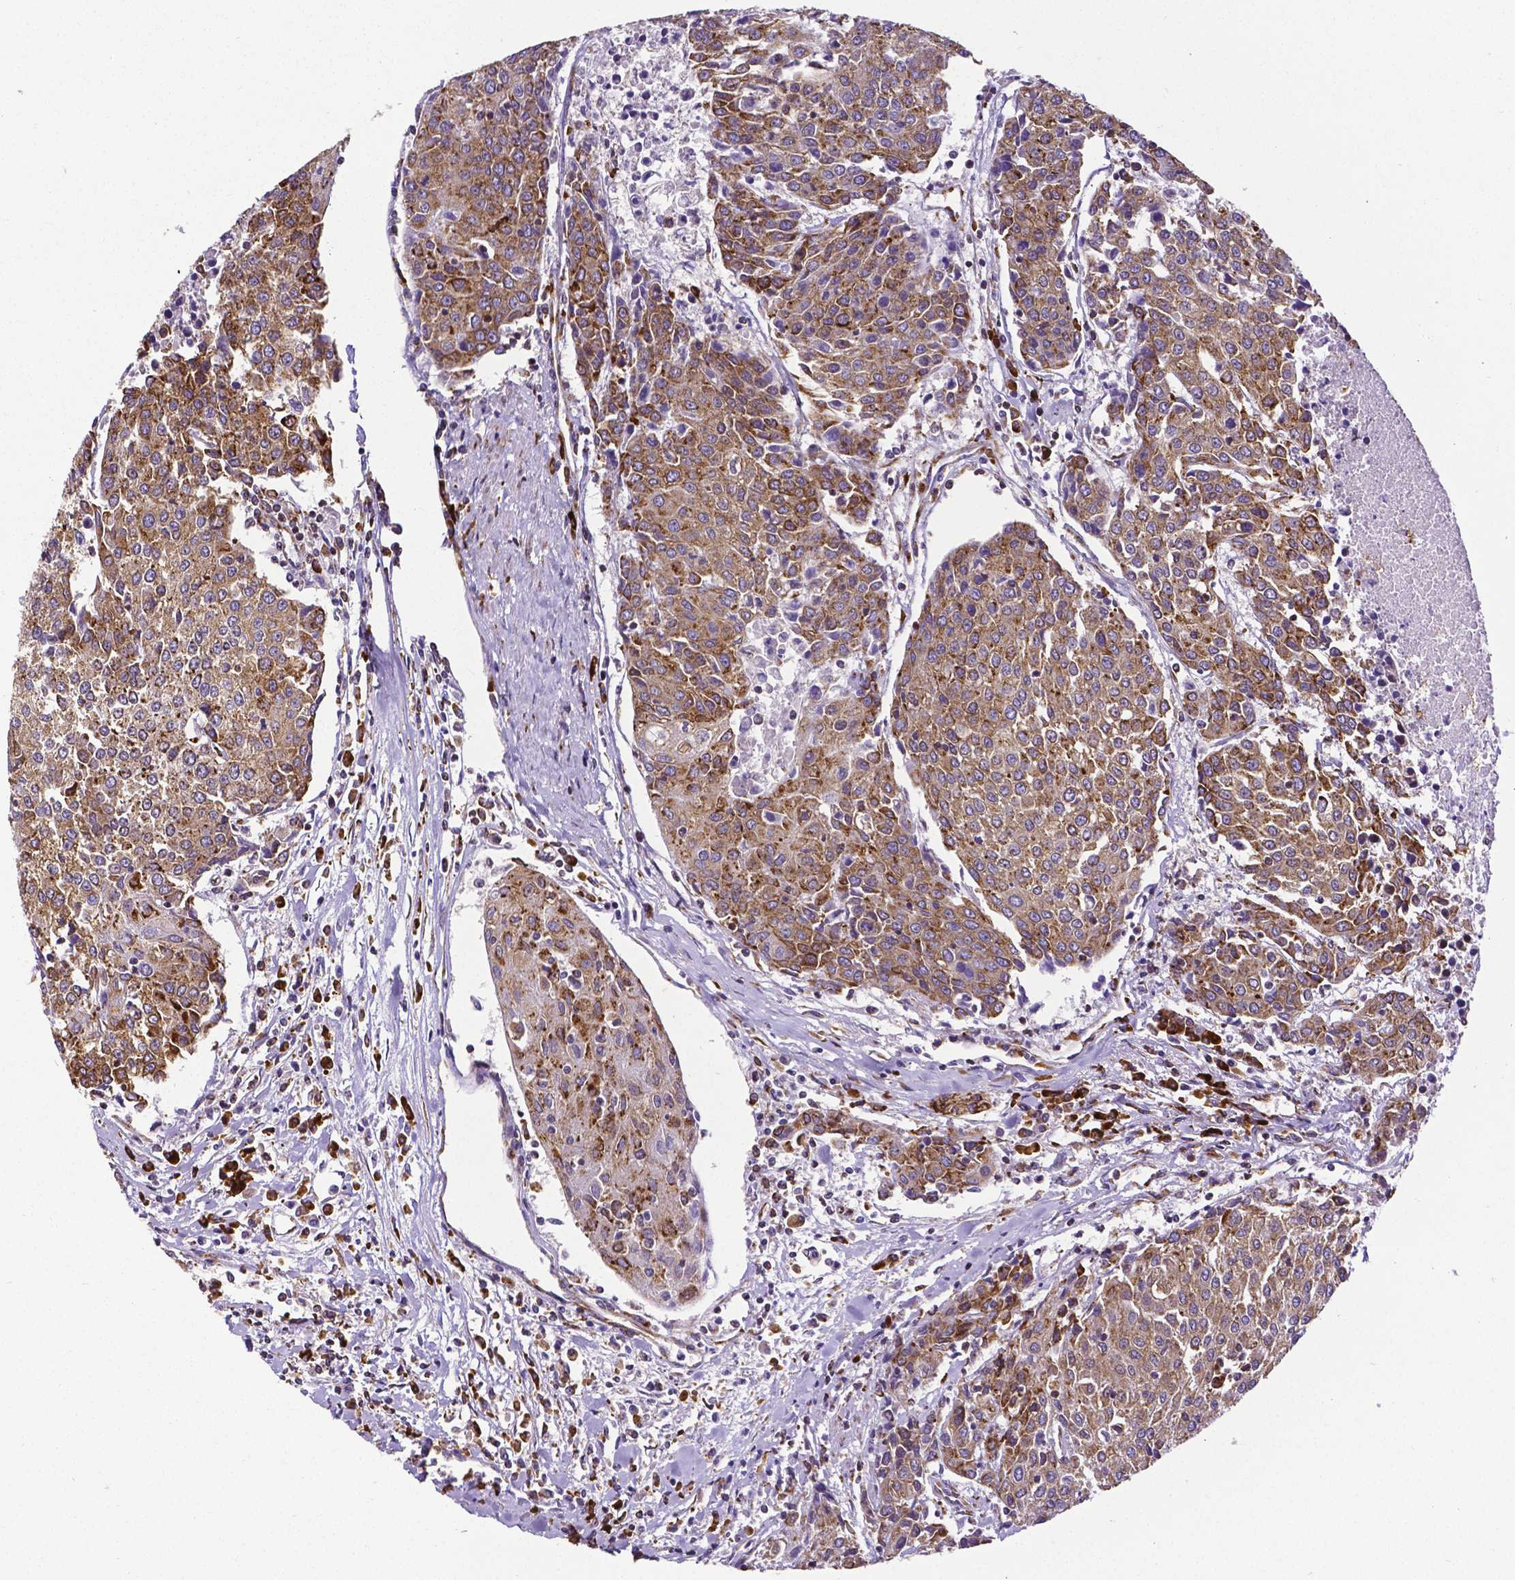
{"staining": {"intensity": "moderate", "quantity": ">75%", "location": "cytoplasmic/membranous"}, "tissue": "urothelial cancer", "cell_type": "Tumor cells", "image_type": "cancer", "snomed": [{"axis": "morphology", "description": "Urothelial carcinoma, High grade"}, {"axis": "topography", "description": "Urinary bladder"}], "caption": "IHC staining of urothelial cancer, which demonstrates medium levels of moderate cytoplasmic/membranous staining in about >75% of tumor cells indicating moderate cytoplasmic/membranous protein positivity. The staining was performed using DAB (brown) for protein detection and nuclei were counterstained in hematoxylin (blue).", "gene": "MTDH", "patient": {"sex": "female", "age": 85}}